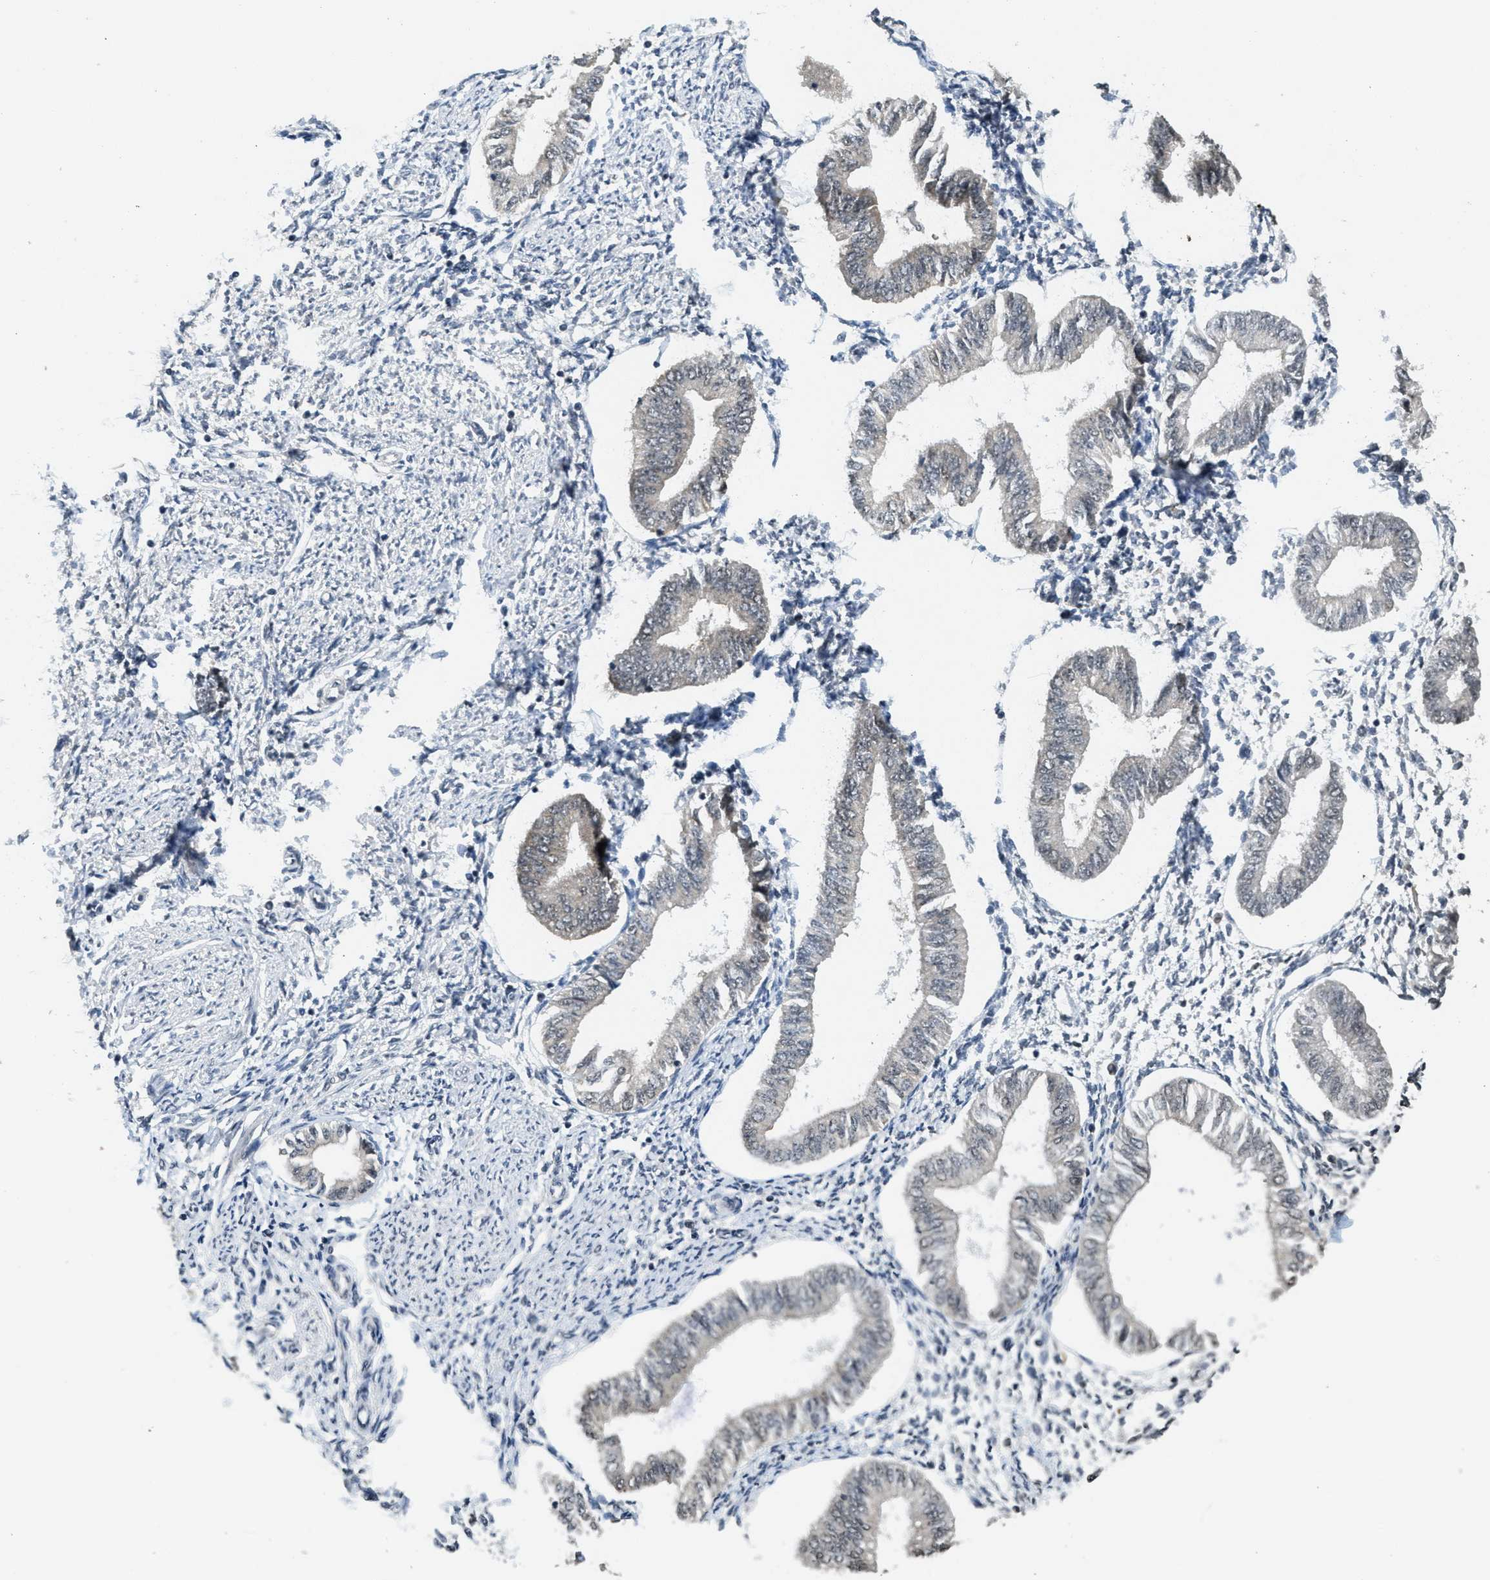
{"staining": {"intensity": "negative", "quantity": "none", "location": "none"}, "tissue": "endometrium", "cell_type": "Cells in endometrial stroma", "image_type": "normal", "snomed": [{"axis": "morphology", "description": "Normal tissue, NOS"}, {"axis": "topography", "description": "Endometrium"}], "caption": "Immunohistochemistry of normal human endometrium reveals no staining in cells in endometrial stroma. The staining is performed using DAB brown chromogen with nuclei counter-stained in using hematoxylin.", "gene": "DNAJB1", "patient": {"sex": "female", "age": 50}}